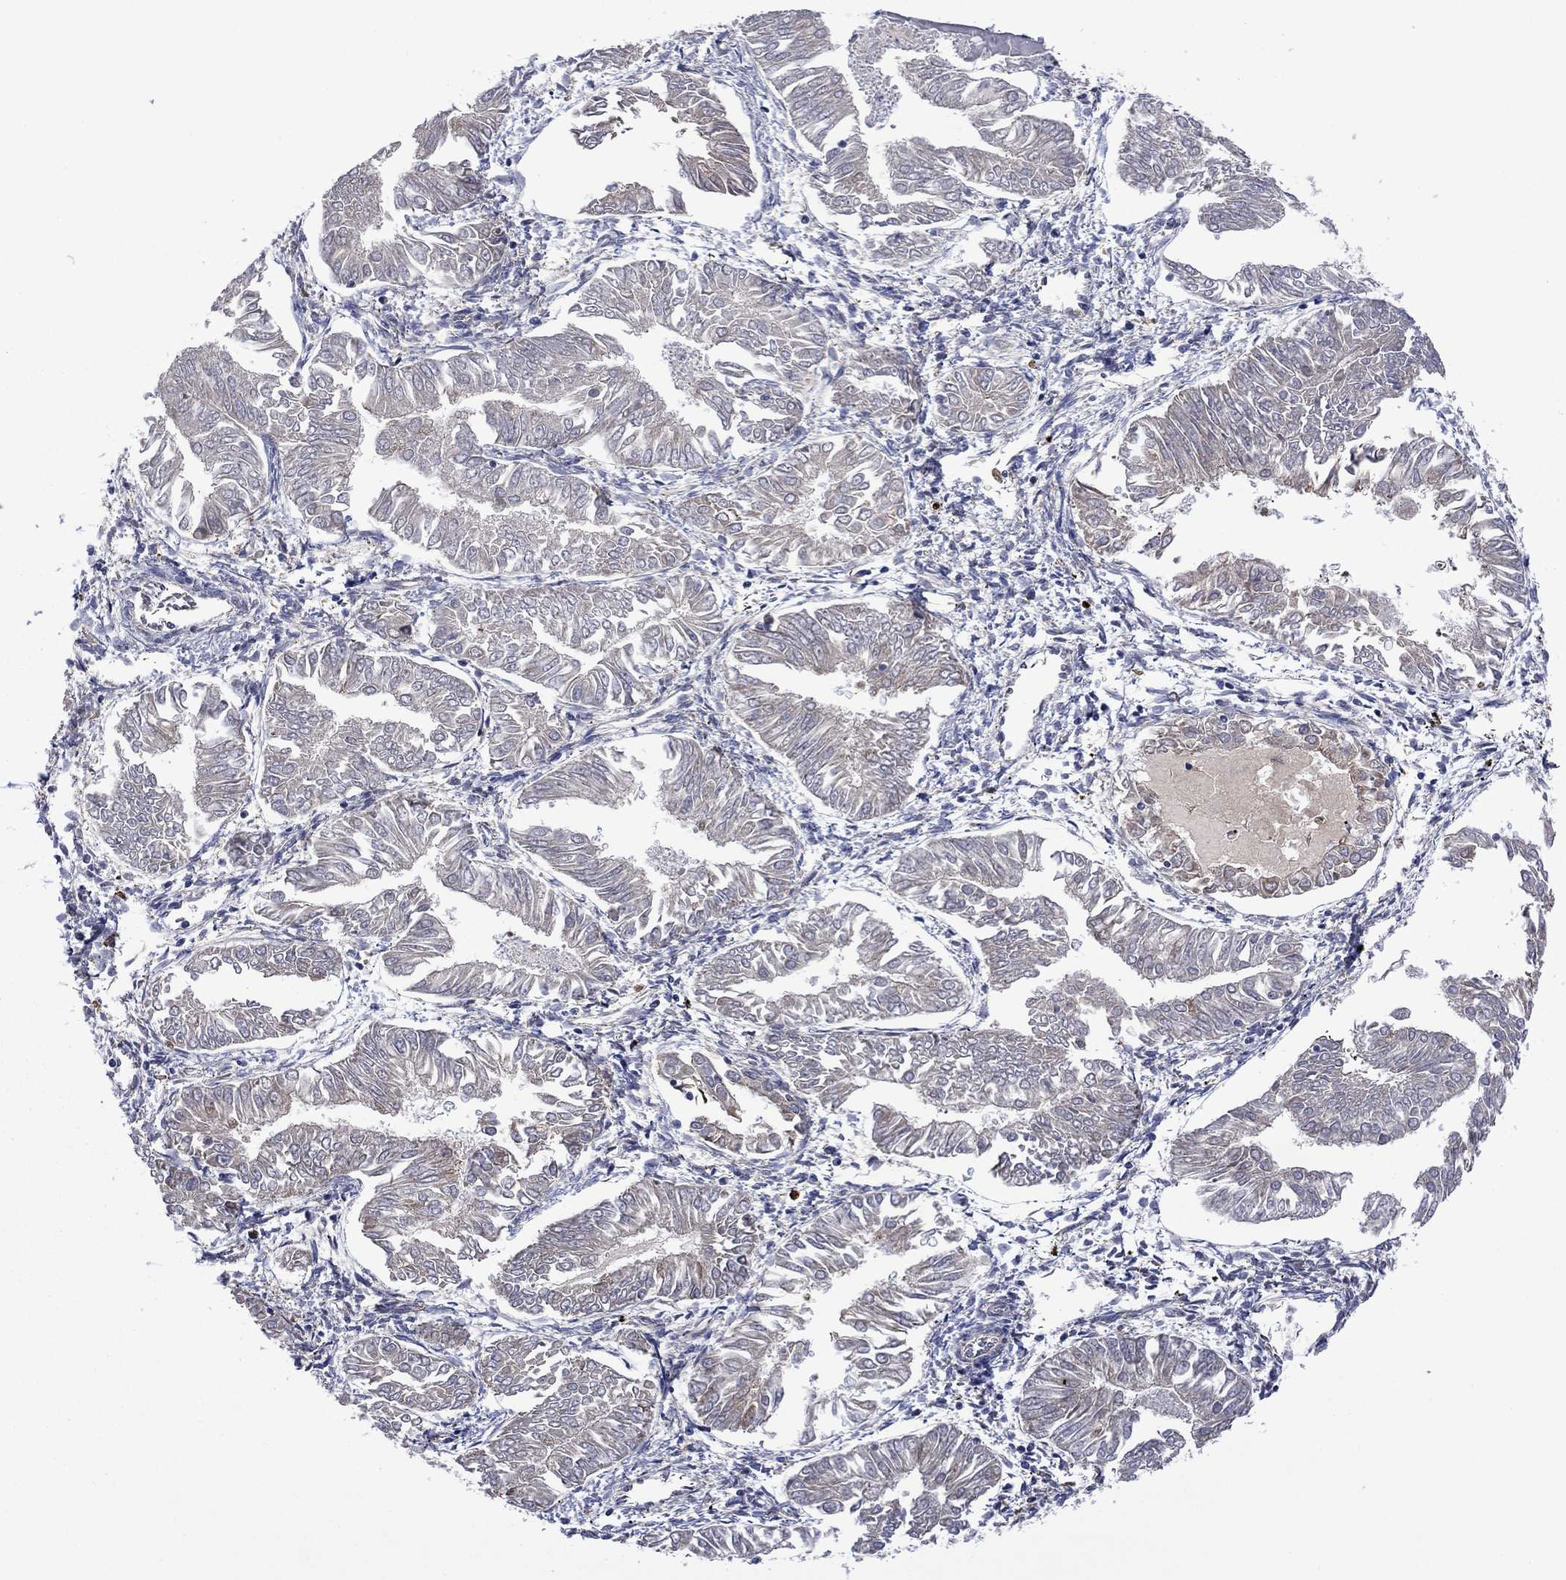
{"staining": {"intensity": "negative", "quantity": "none", "location": "none"}, "tissue": "endometrial cancer", "cell_type": "Tumor cells", "image_type": "cancer", "snomed": [{"axis": "morphology", "description": "Adenocarcinoma, NOS"}, {"axis": "topography", "description": "Endometrium"}], "caption": "This is an immunohistochemistry (IHC) photomicrograph of adenocarcinoma (endometrial). There is no staining in tumor cells.", "gene": "FURIN", "patient": {"sex": "female", "age": 53}}